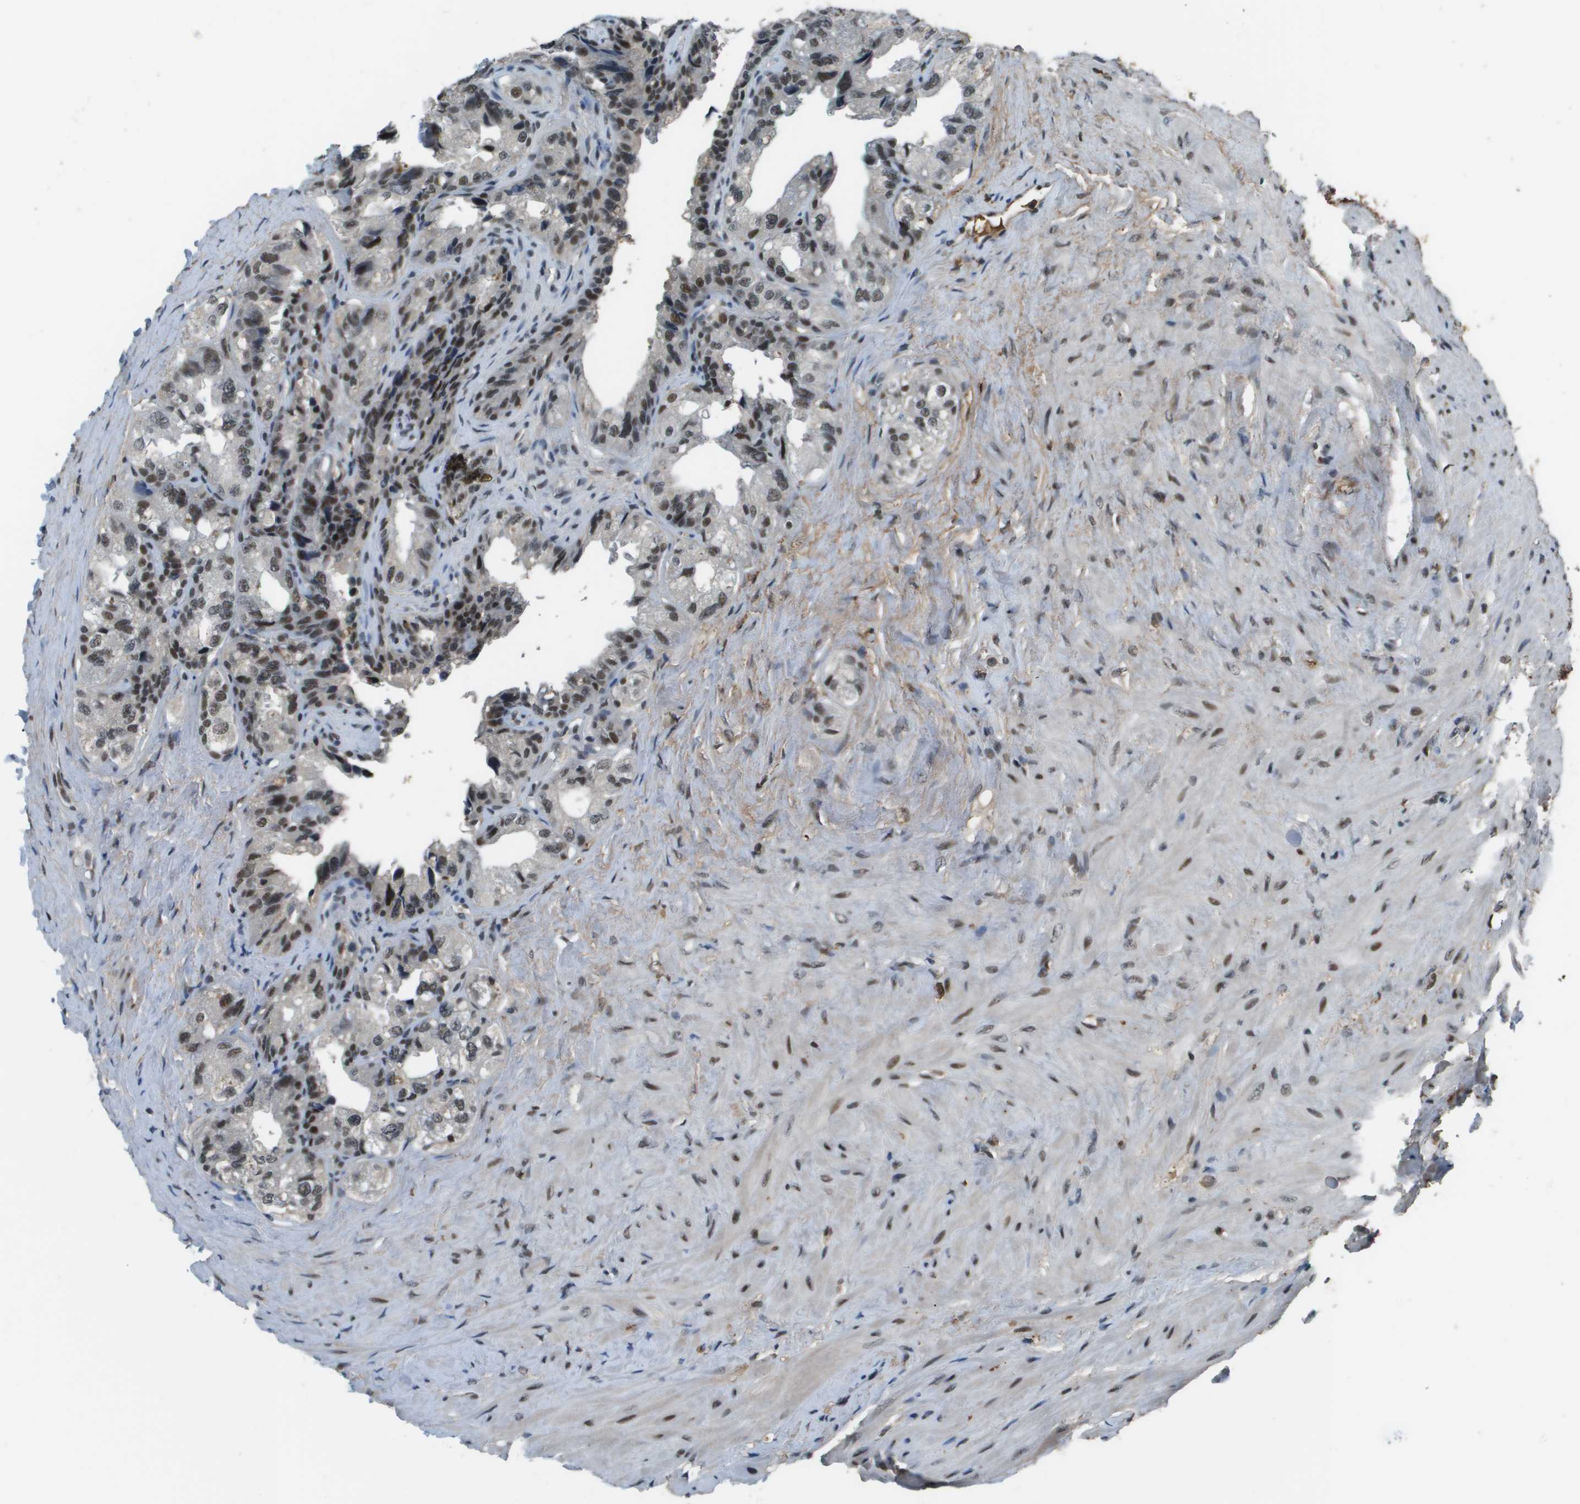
{"staining": {"intensity": "moderate", "quantity": "25%-75%", "location": "nuclear"}, "tissue": "seminal vesicle", "cell_type": "Glandular cells", "image_type": "normal", "snomed": [{"axis": "morphology", "description": "Normal tissue, NOS"}, {"axis": "topography", "description": "Seminal veicle"}], "caption": "Immunohistochemistry micrograph of unremarkable seminal vesicle: human seminal vesicle stained using immunohistochemistry (IHC) exhibits medium levels of moderate protein expression localized specifically in the nuclear of glandular cells, appearing as a nuclear brown color.", "gene": "THRAP3", "patient": {"sex": "male", "age": 68}}